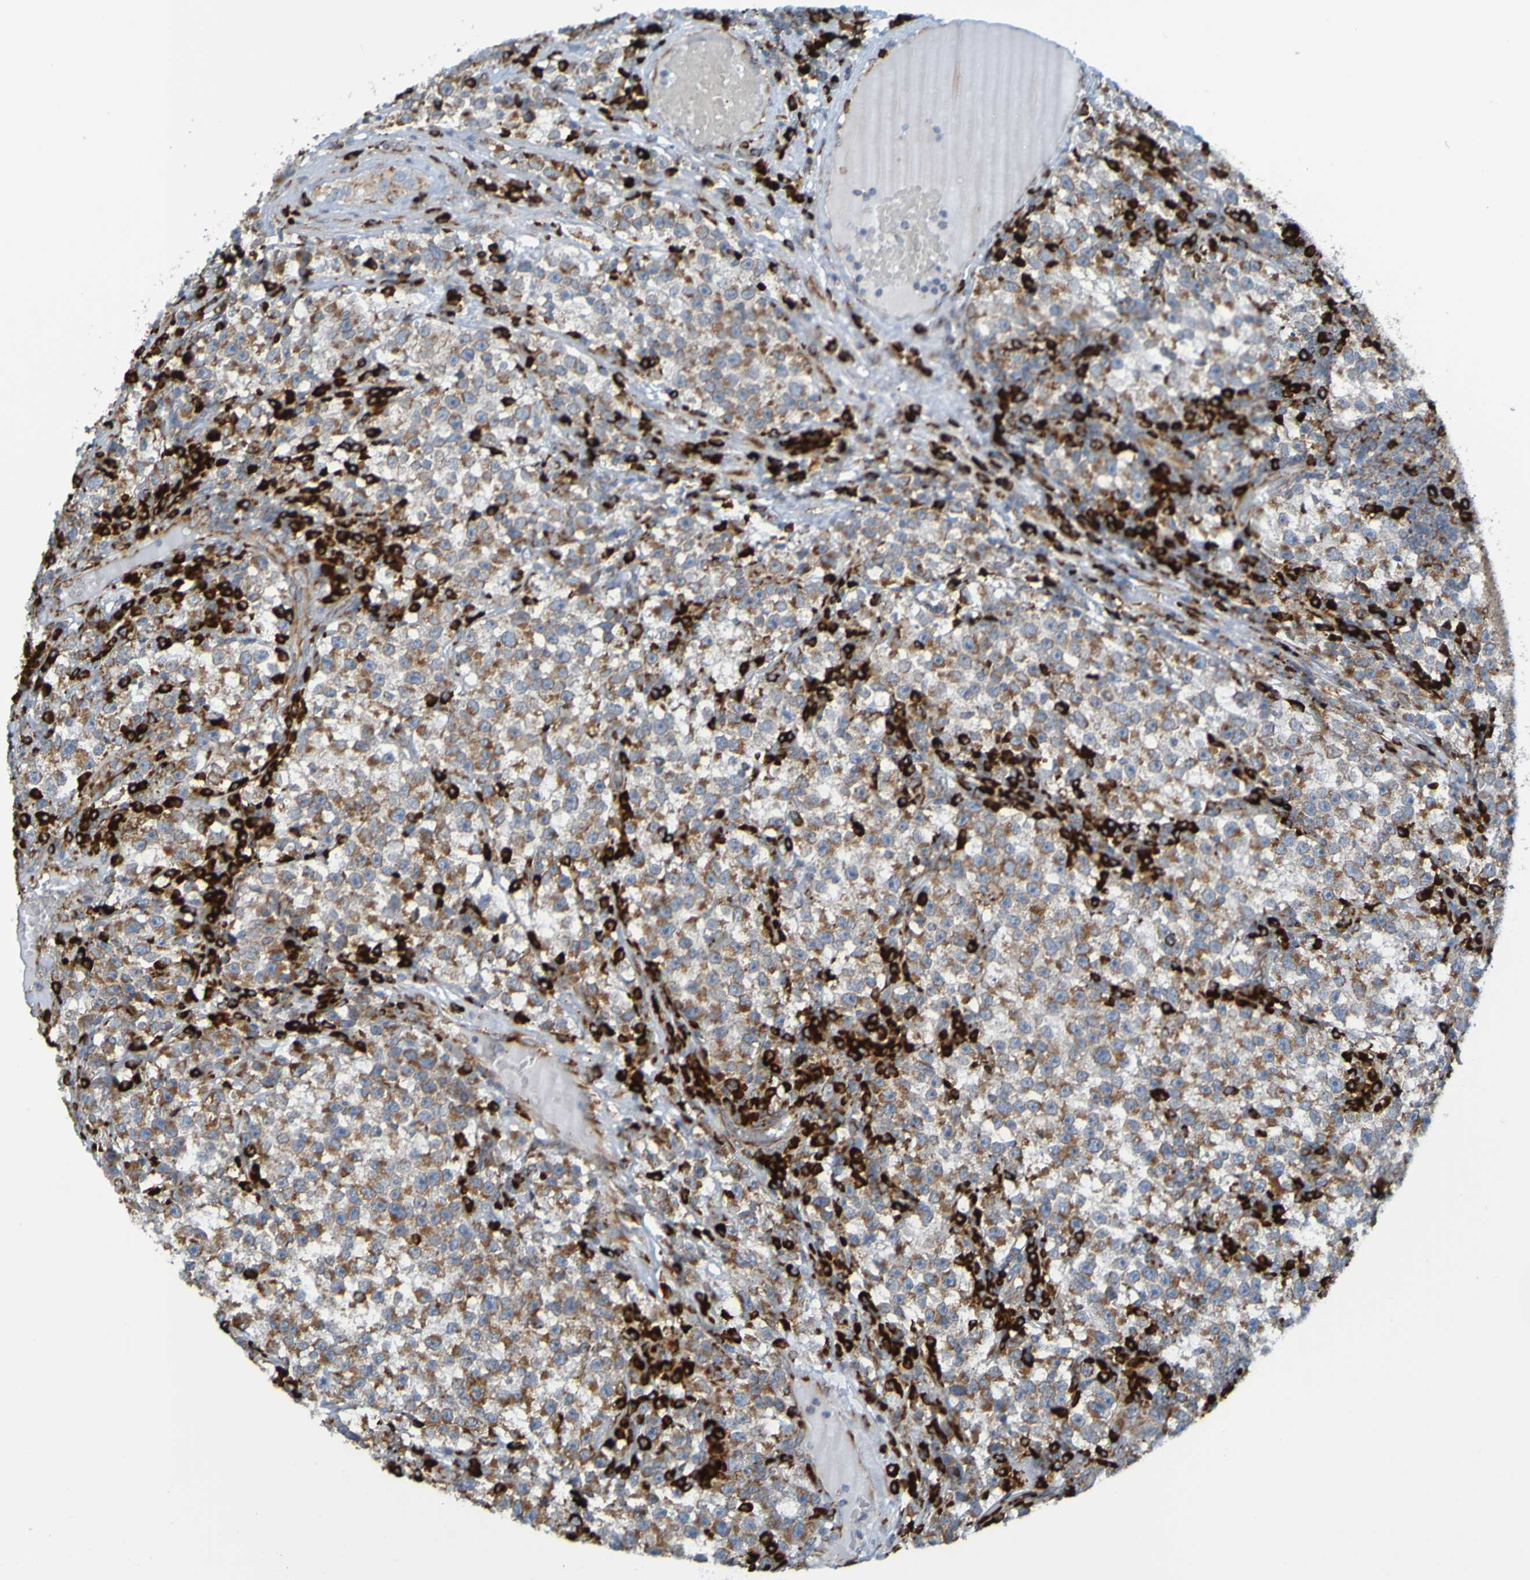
{"staining": {"intensity": "weak", "quantity": "25%-75%", "location": "cytoplasmic/membranous"}, "tissue": "testis cancer", "cell_type": "Tumor cells", "image_type": "cancer", "snomed": [{"axis": "morphology", "description": "Seminoma, NOS"}, {"axis": "topography", "description": "Testis"}], "caption": "Protein staining reveals weak cytoplasmic/membranous expression in approximately 25%-75% of tumor cells in testis cancer.", "gene": "SSR1", "patient": {"sex": "male", "age": 22}}